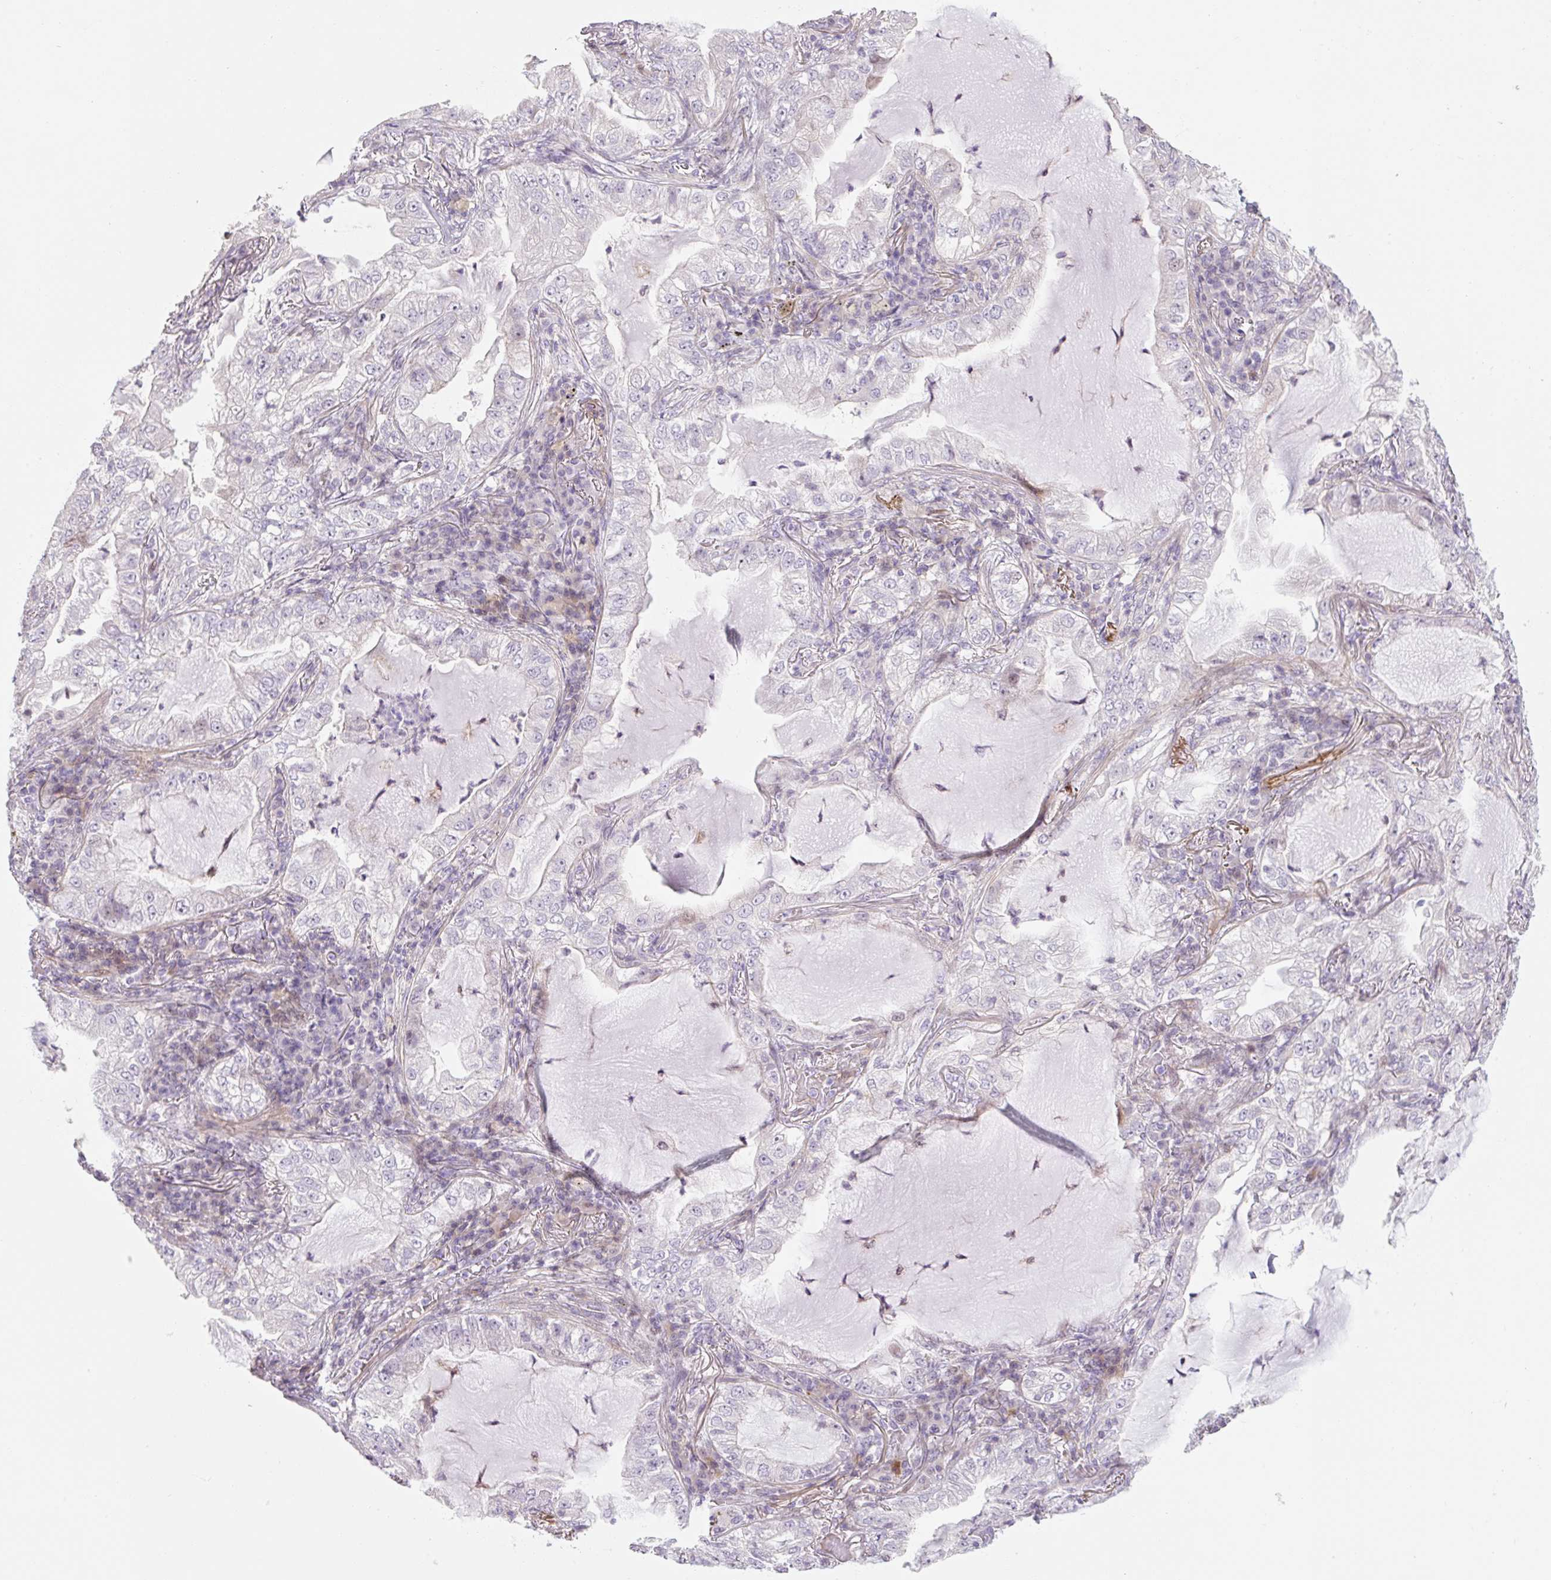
{"staining": {"intensity": "negative", "quantity": "none", "location": "none"}, "tissue": "lung cancer", "cell_type": "Tumor cells", "image_type": "cancer", "snomed": [{"axis": "morphology", "description": "Adenocarcinoma, NOS"}, {"axis": "topography", "description": "Lung"}], "caption": "IHC photomicrograph of human lung adenocarcinoma stained for a protein (brown), which demonstrates no staining in tumor cells.", "gene": "ZNF552", "patient": {"sex": "female", "age": 73}}